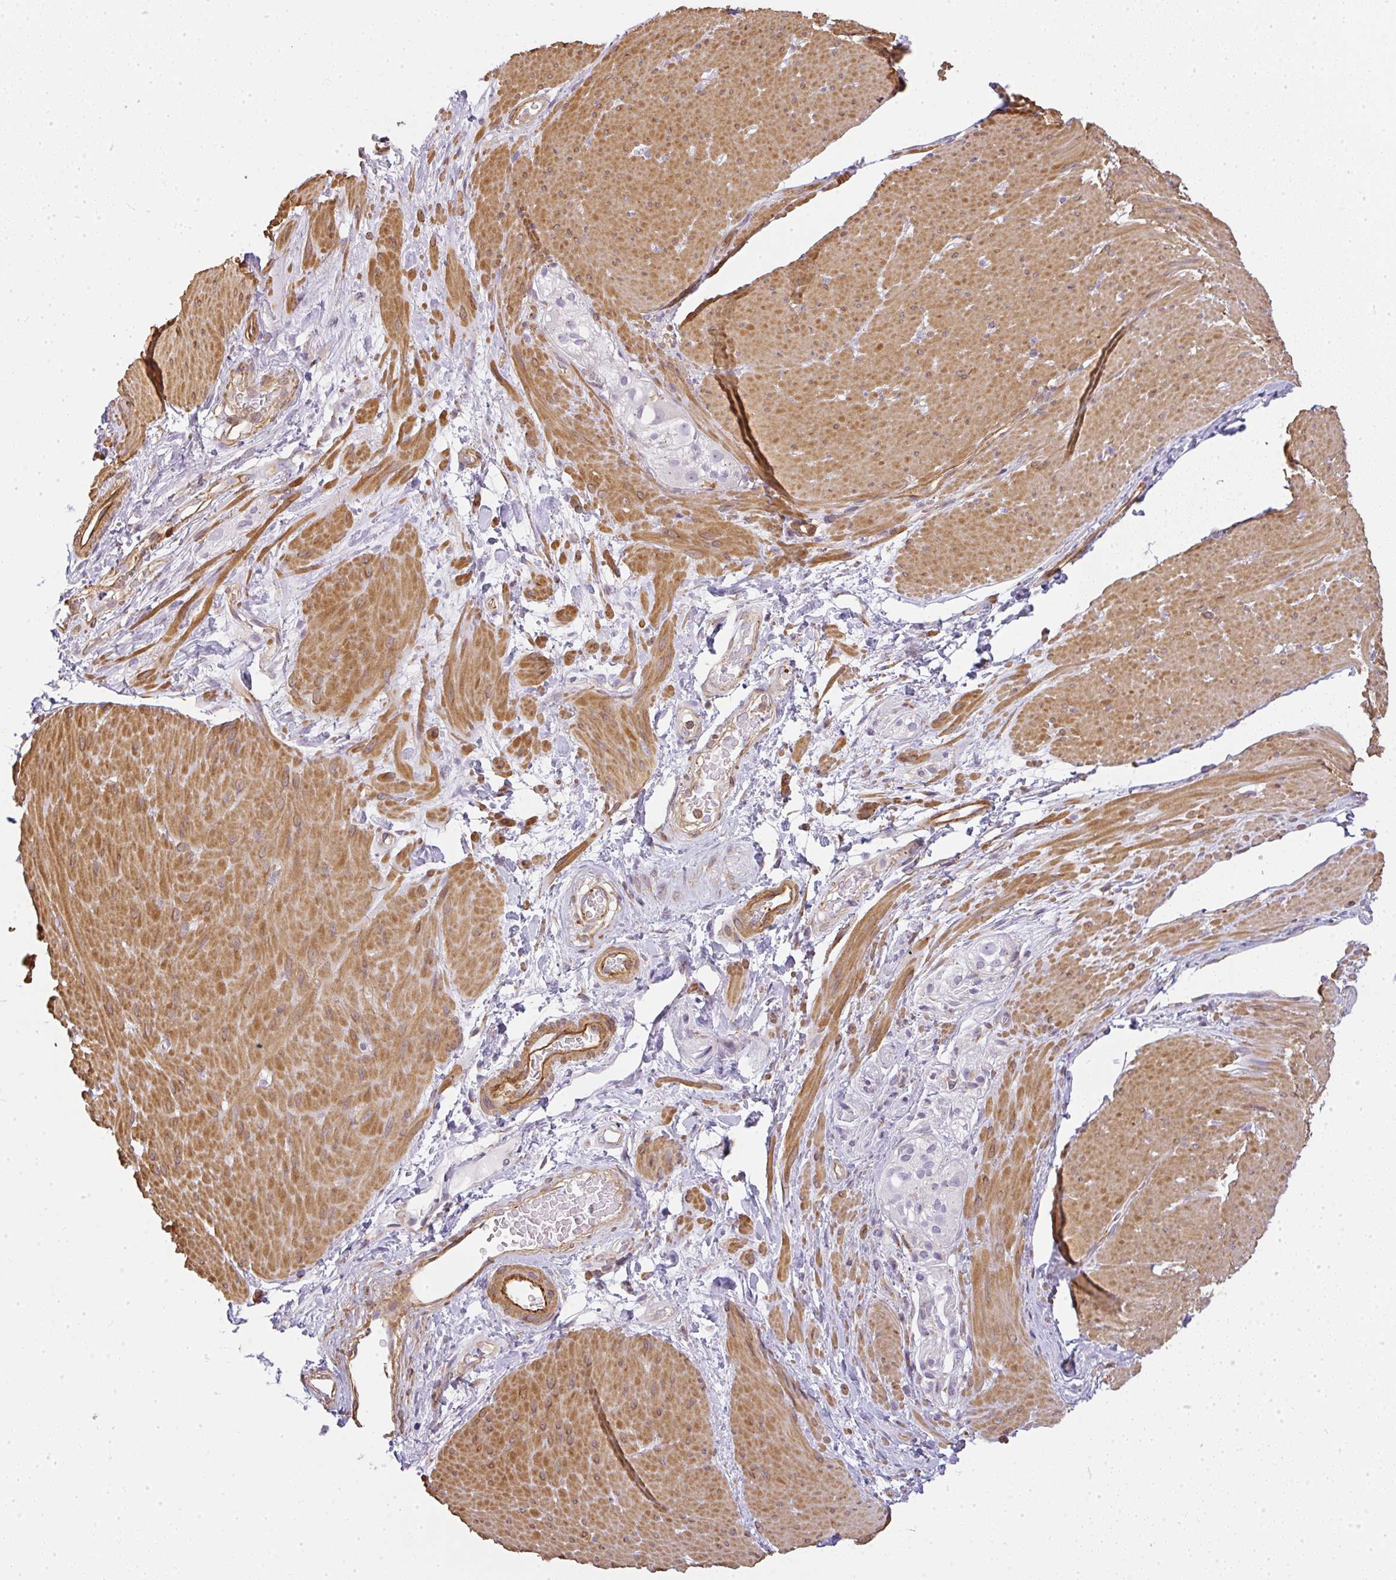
{"staining": {"intensity": "moderate", "quantity": ">75%", "location": "cytoplasmic/membranous"}, "tissue": "smooth muscle", "cell_type": "Smooth muscle cells", "image_type": "normal", "snomed": [{"axis": "morphology", "description": "Normal tissue, NOS"}, {"axis": "topography", "description": "Smooth muscle"}, {"axis": "topography", "description": "Rectum"}], "caption": "This histopathology image reveals immunohistochemistry staining of normal smooth muscle, with medium moderate cytoplasmic/membranous staining in about >75% of smooth muscle cells.", "gene": "SULF1", "patient": {"sex": "male", "age": 53}}